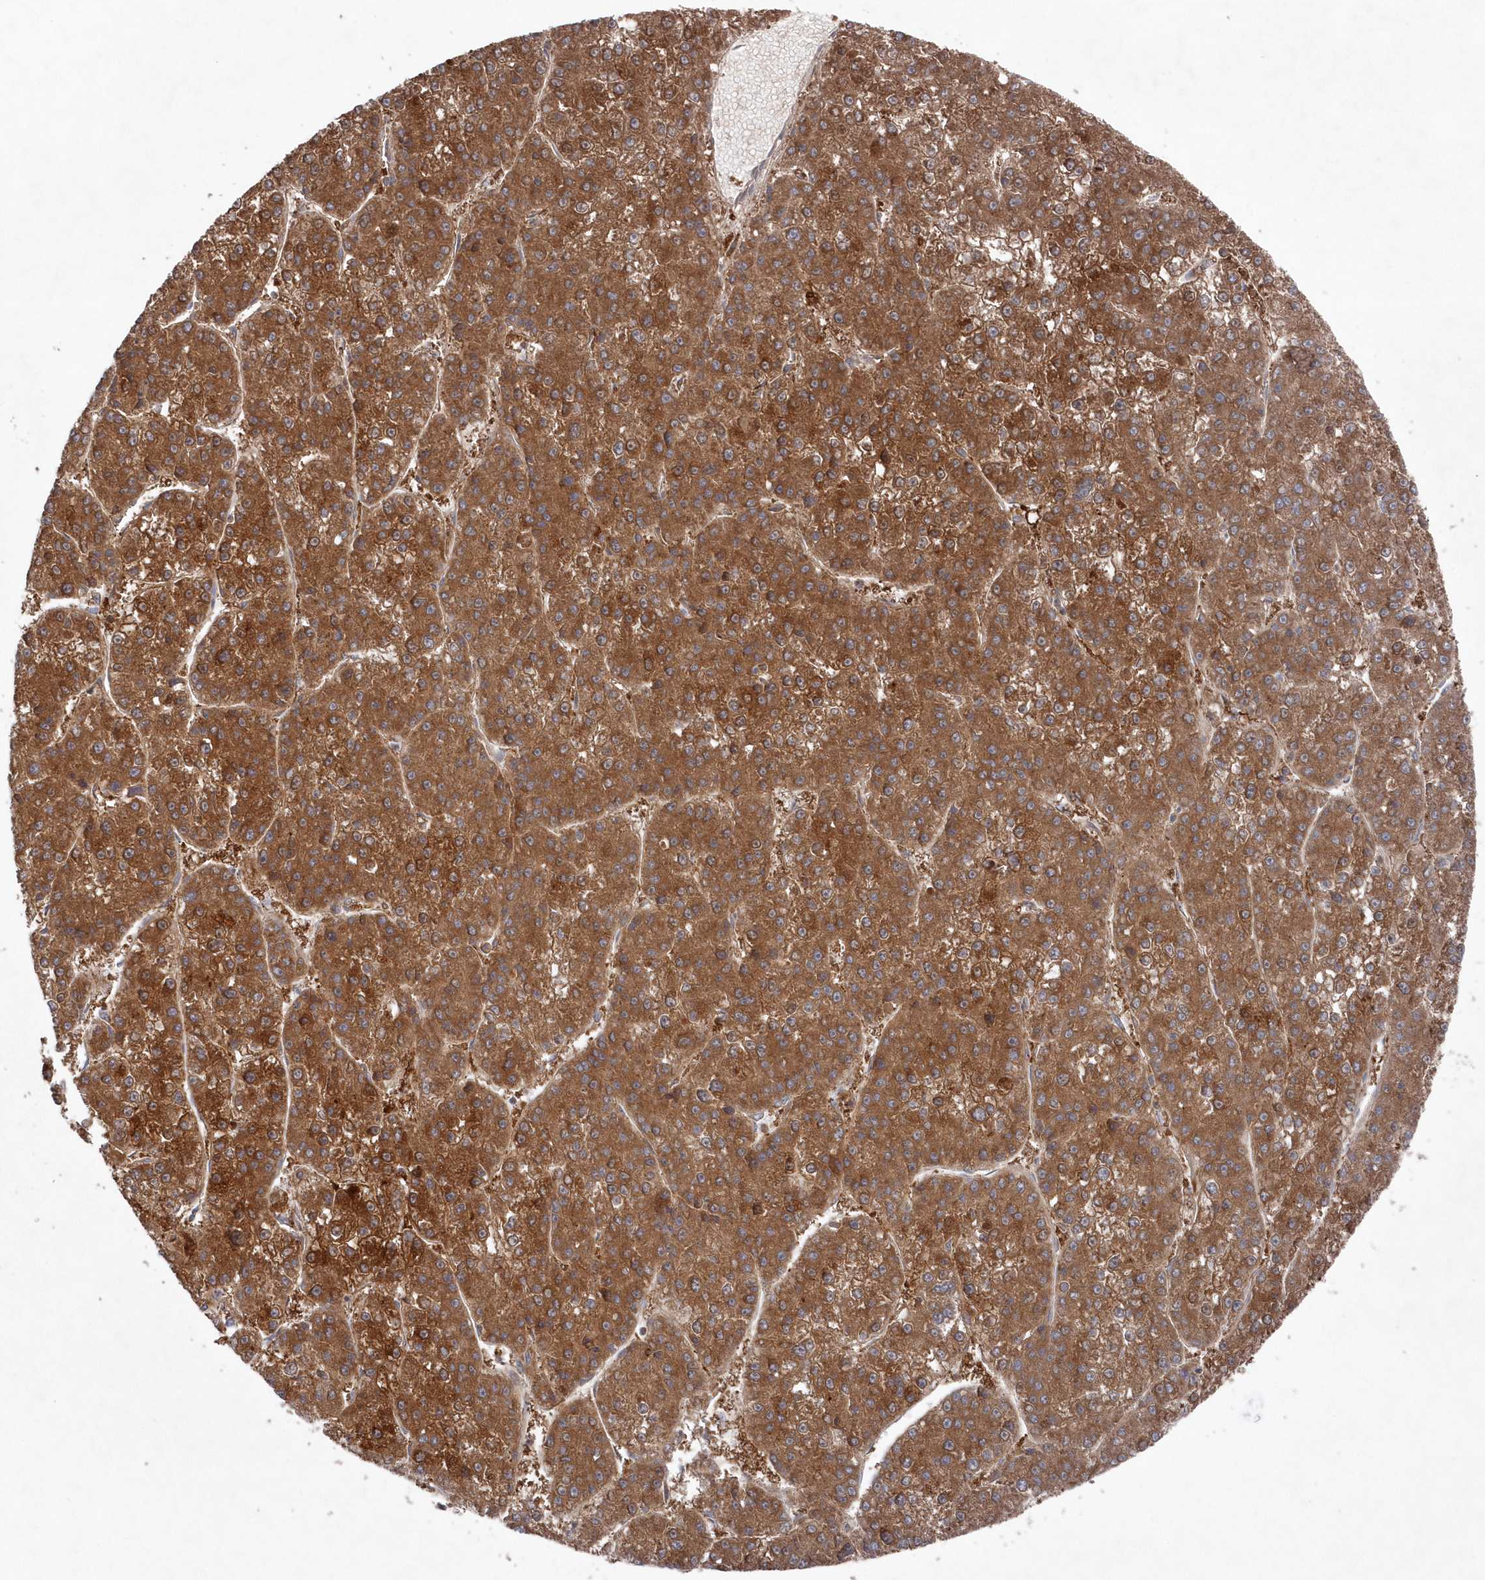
{"staining": {"intensity": "moderate", "quantity": ">75%", "location": "cytoplasmic/membranous"}, "tissue": "liver cancer", "cell_type": "Tumor cells", "image_type": "cancer", "snomed": [{"axis": "morphology", "description": "Carcinoma, Hepatocellular, NOS"}, {"axis": "topography", "description": "Liver"}], "caption": "The immunohistochemical stain shows moderate cytoplasmic/membranous staining in tumor cells of liver cancer tissue. The staining was performed using DAB (3,3'-diaminobenzidine) to visualize the protein expression in brown, while the nuclei were stained in blue with hematoxylin (Magnification: 20x).", "gene": "ASNSD1", "patient": {"sex": "female", "age": 73}}